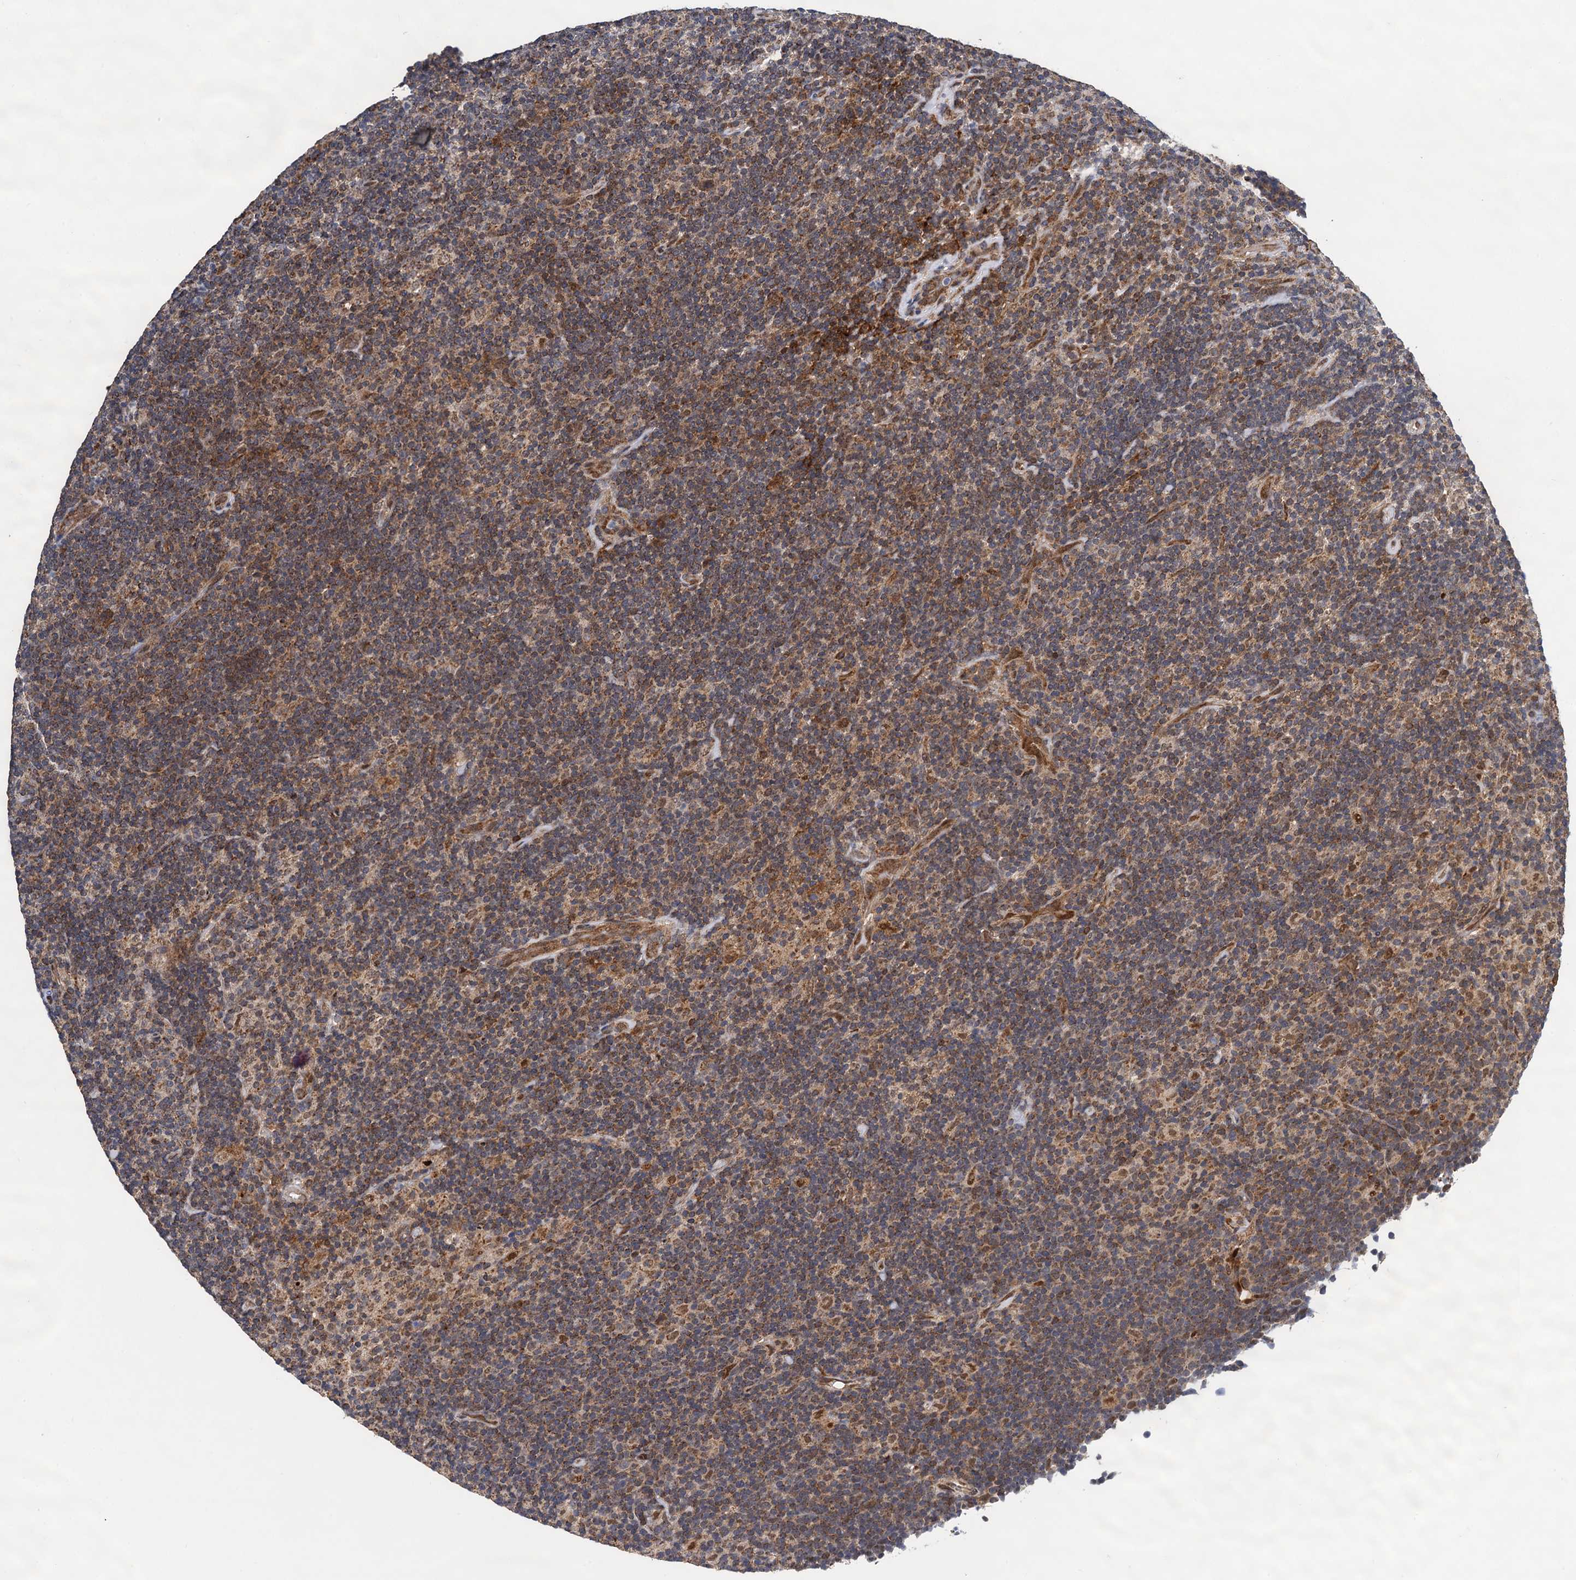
{"staining": {"intensity": "moderate", "quantity": ">75%", "location": "cytoplasmic/membranous,nuclear"}, "tissue": "lymphoma", "cell_type": "Tumor cells", "image_type": "cancer", "snomed": [{"axis": "morphology", "description": "Hodgkin's disease, NOS"}, {"axis": "topography", "description": "Lymph node"}], "caption": "High-power microscopy captured an immunohistochemistry micrograph of lymphoma, revealing moderate cytoplasmic/membranous and nuclear expression in about >75% of tumor cells.", "gene": "CMPK2", "patient": {"sex": "female", "age": 57}}